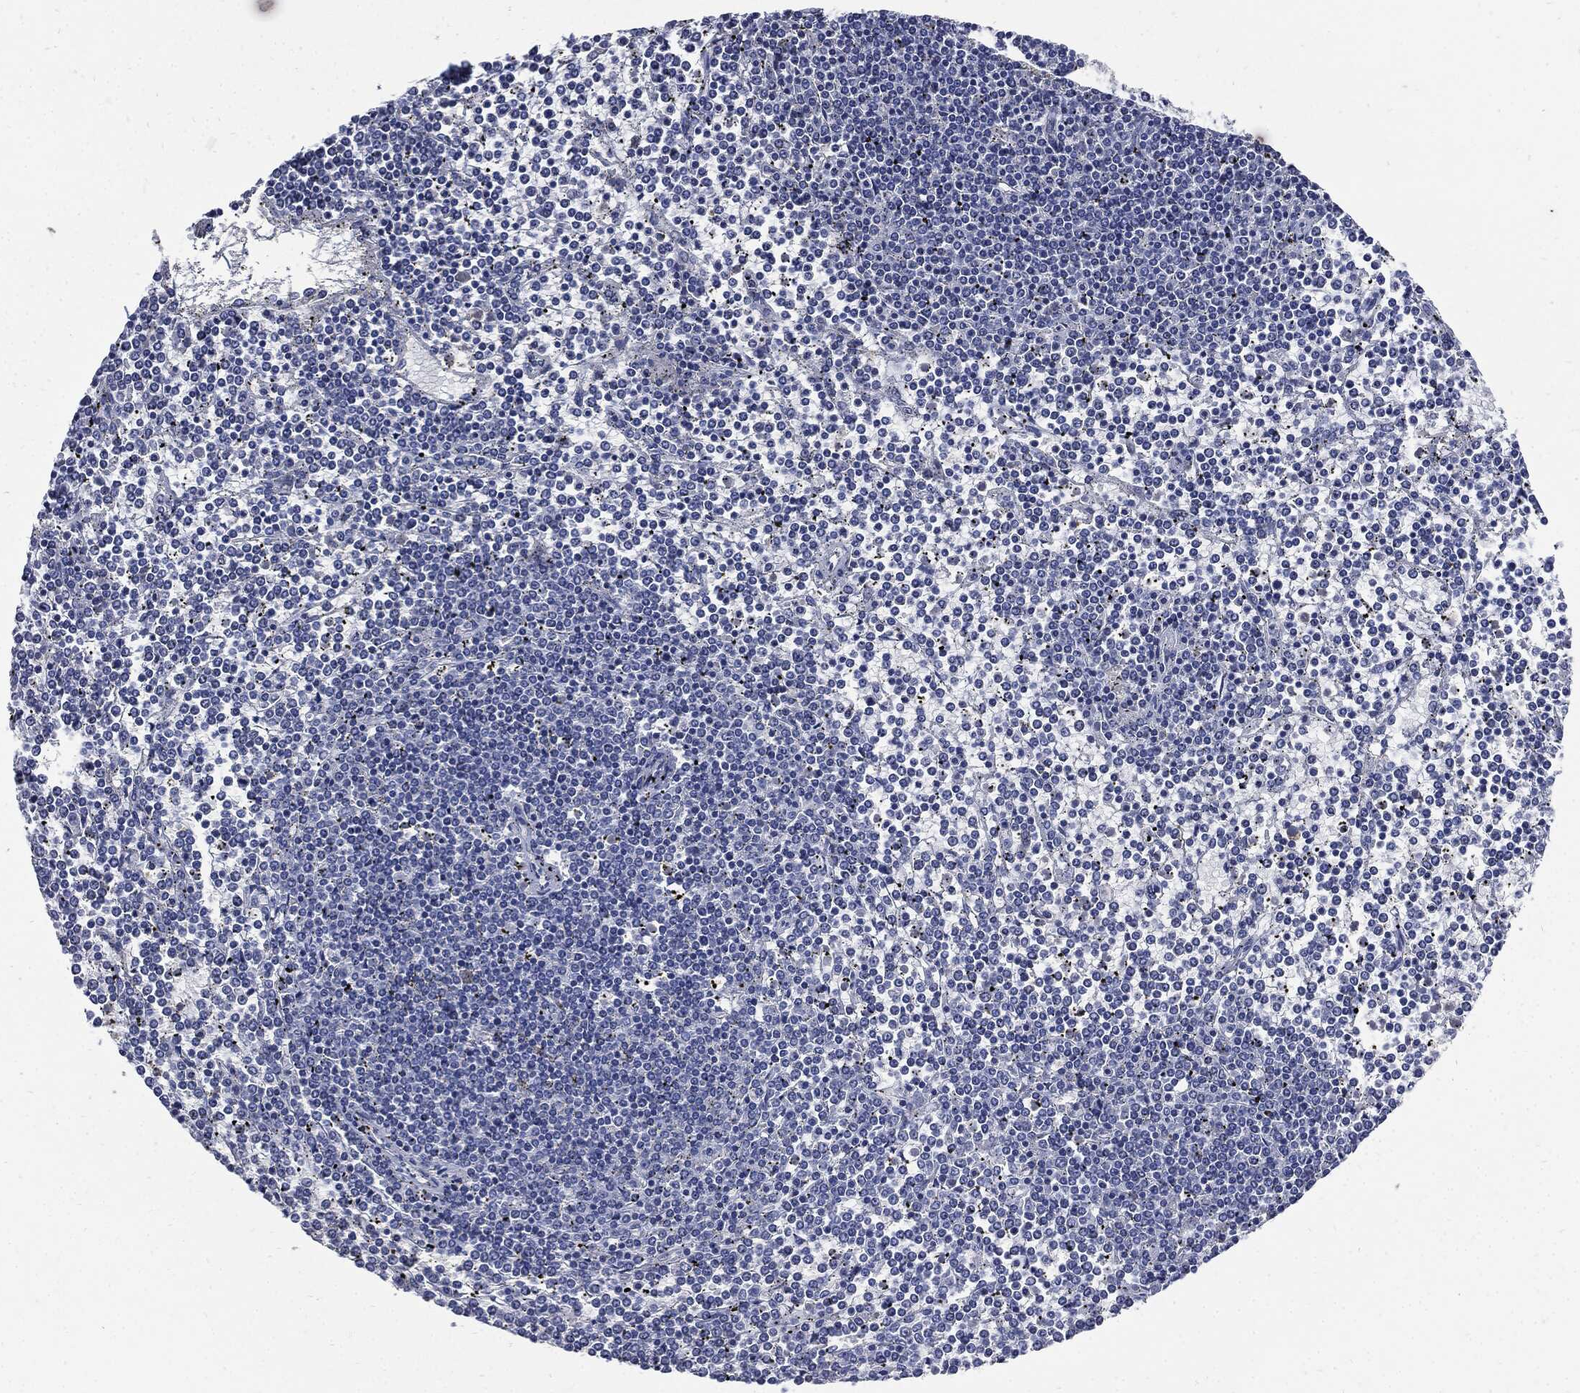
{"staining": {"intensity": "negative", "quantity": "none", "location": "none"}, "tissue": "lymphoma", "cell_type": "Tumor cells", "image_type": "cancer", "snomed": [{"axis": "morphology", "description": "Malignant lymphoma, non-Hodgkin's type, Low grade"}, {"axis": "topography", "description": "Spleen"}], "caption": "Tumor cells are negative for brown protein staining in lymphoma. Nuclei are stained in blue.", "gene": "CPE", "patient": {"sex": "female", "age": 19}}